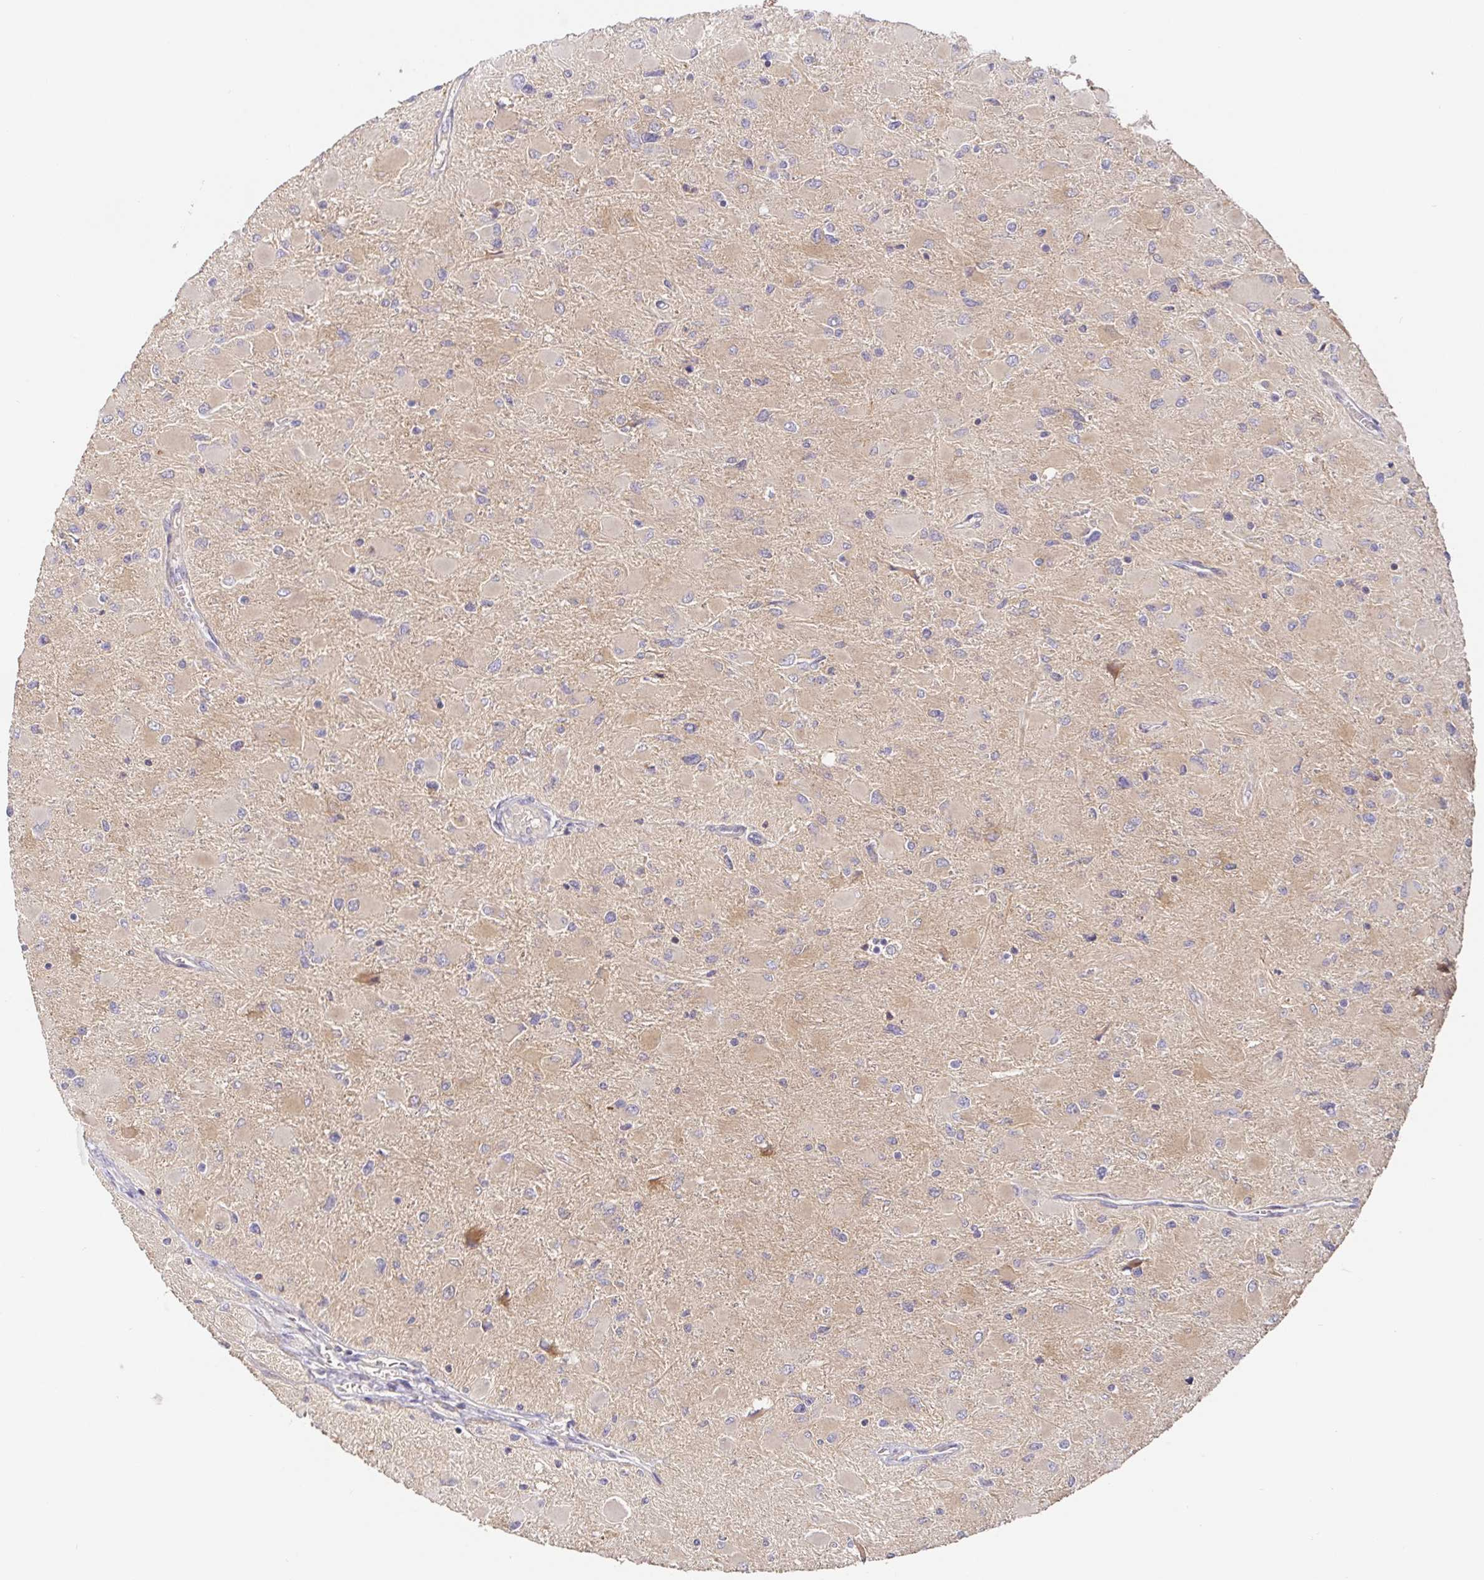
{"staining": {"intensity": "negative", "quantity": "none", "location": "none"}, "tissue": "glioma", "cell_type": "Tumor cells", "image_type": "cancer", "snomed": [{"axis": "morphology", "description": "Glioma, malignant, High grade"}, {"axis": "topography", "description": "Cerebral cortex"}], "caption": "Human glioma stained for a protein using immunohistochemistry demonstrates no staining in tumor cells.", "gene": "HAGH", "patient": {"sex": "female", "age": 36}}